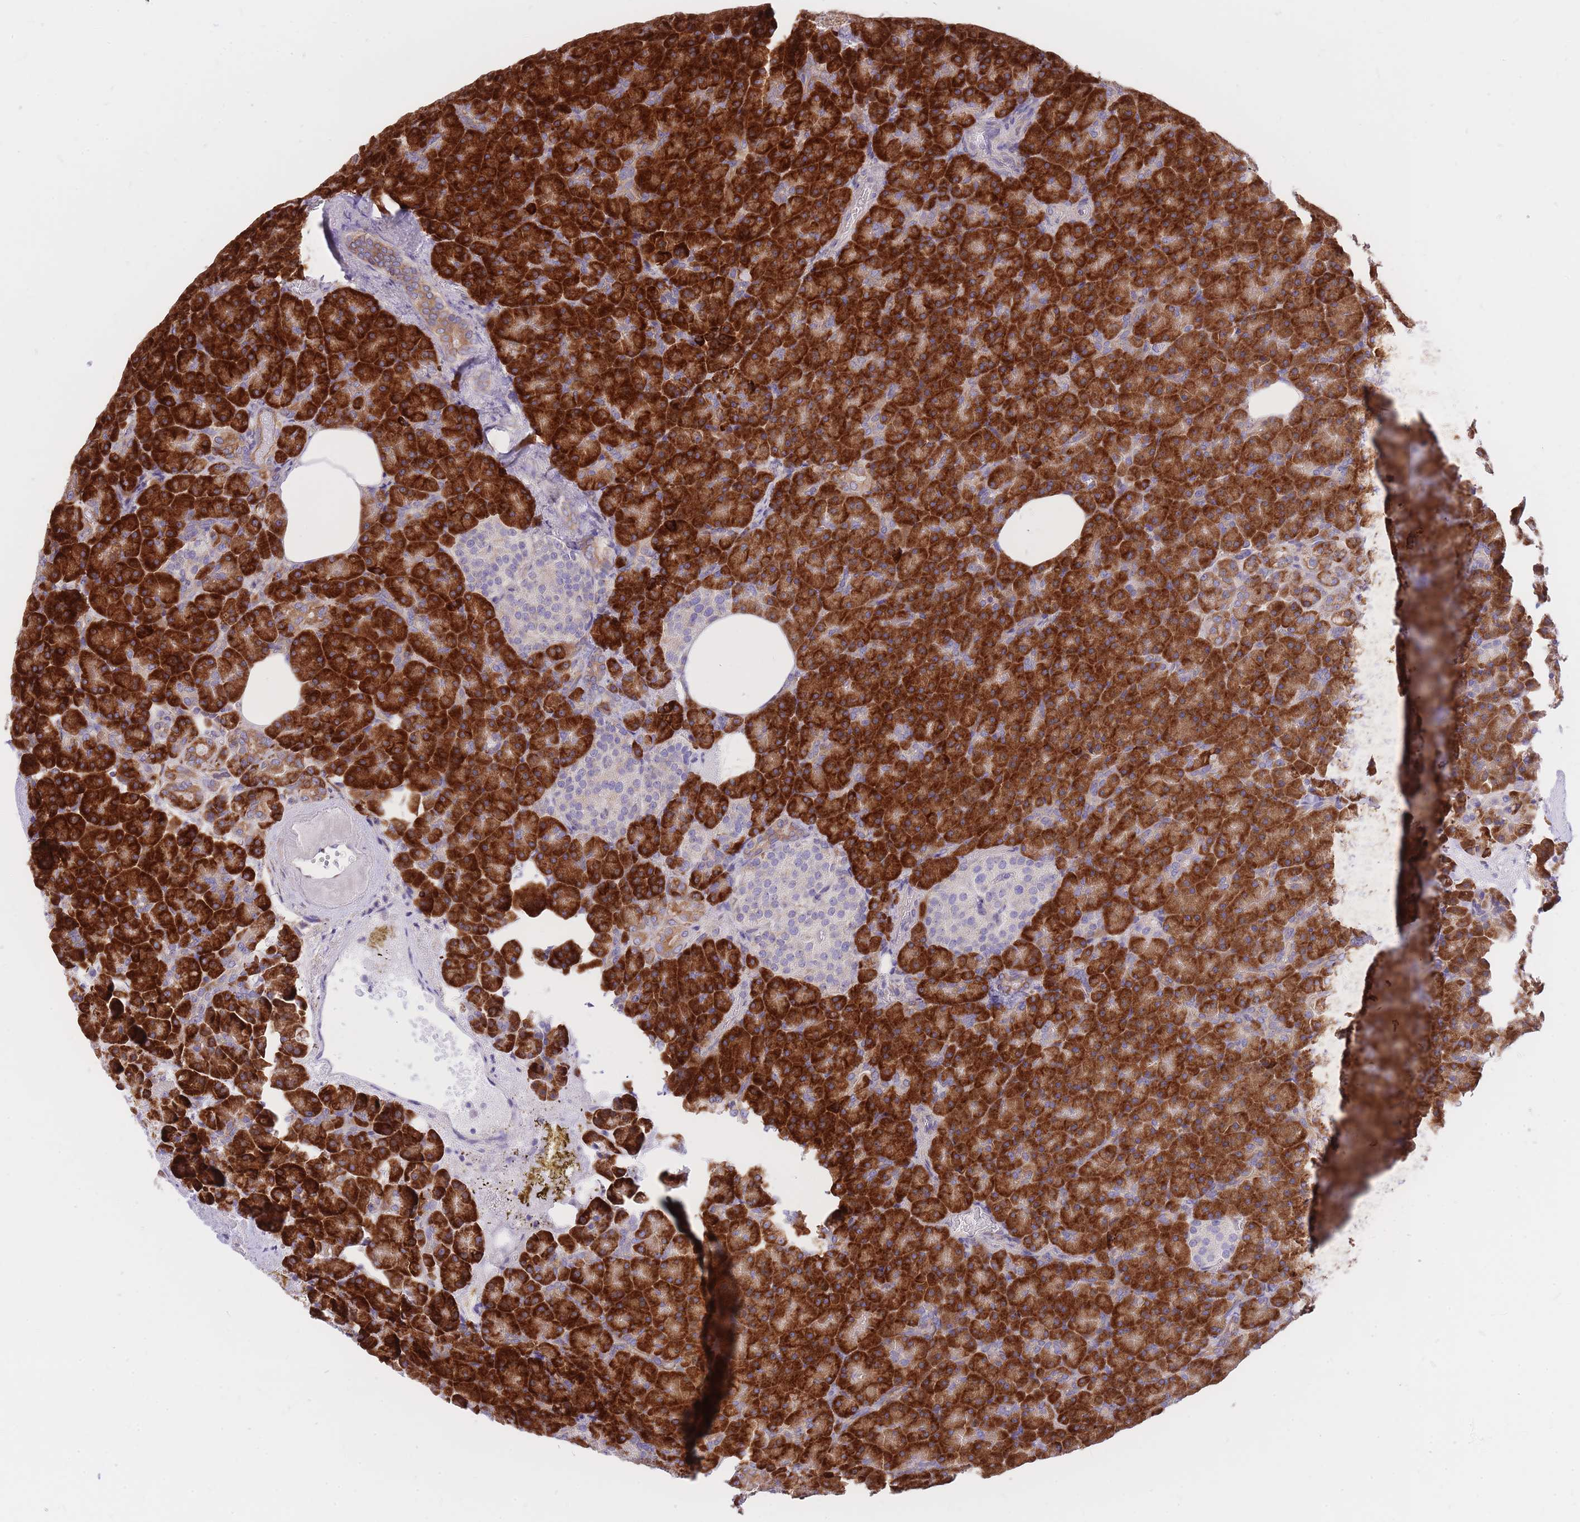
{"staining": {"intensity": "strong", "quantity": ">75%", "location": "cytoplasmic/membranous"}, "tissue": "pancreas", "cell_type": "Exocrine glandular cells", "image_type": "normal", "snomed": [{"axis": "morphology", "description": "Normal tissue, NOS"}, {"axis": "topography", "description": "Pancreas"}], "caption": "The micrograph shows immunohistochemical staining of unremarkable pancreas. There is strong cytoplasmic/membranous expression is seen in approximately >75% of exocrine glandular cells.", "gene": "GBP7", "patient": {"sex": "female", "age": 74}}